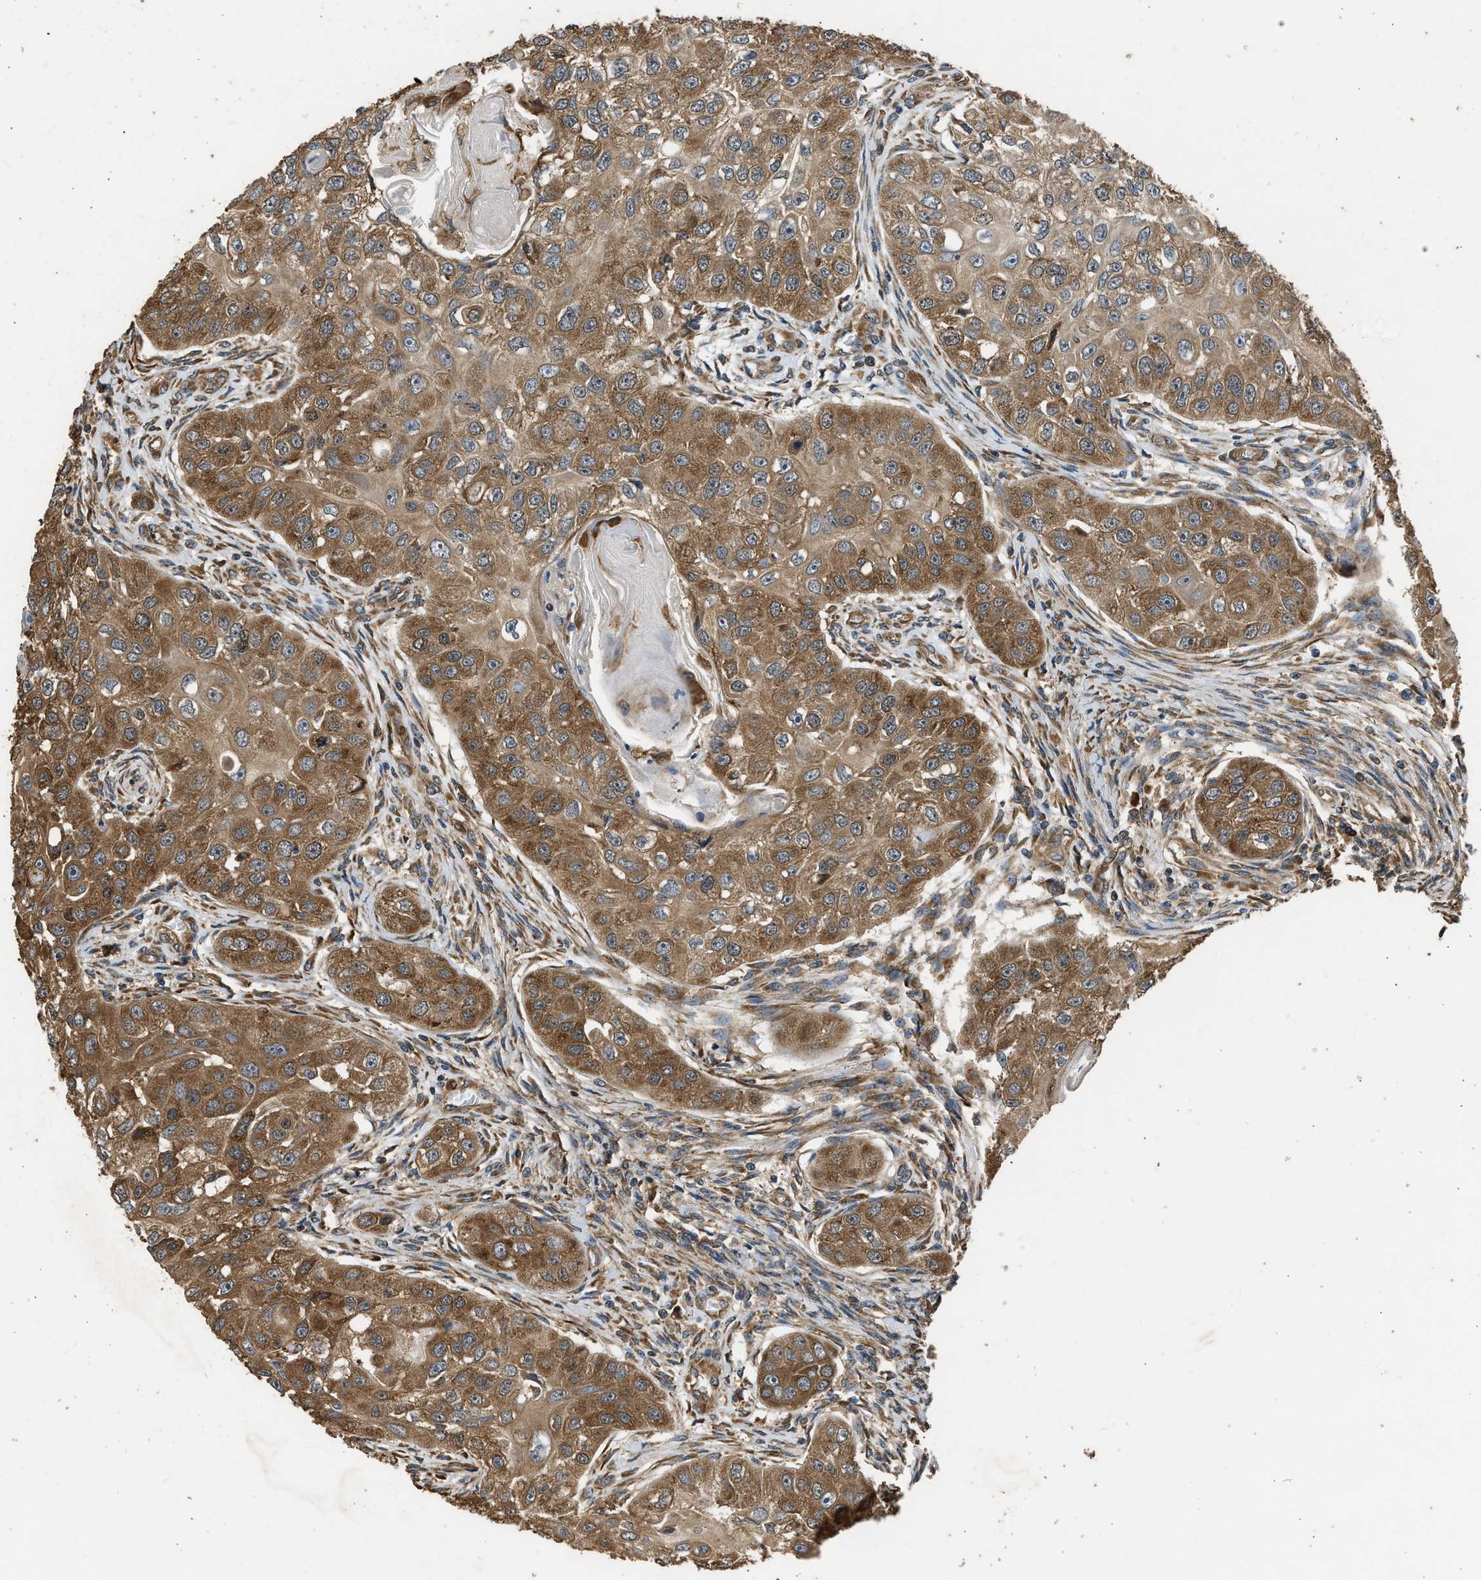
{"staining": {"intensity": "moderate", "quantity": ">75%", "location": "cytoplasmic/membranous"}, "tissue": "head and neck cancer", "cell_type": "Tumor cells", "image_type": "cancer", "snomed": [{"axis": "morphology", "description": "Normal tissue, NOS"}, {"axis": "morphology", "description": "Squamous cell carcinoma, NOS"}, {"axis": "topography", "description": "Skeletal muscle"}, {"axis": "topography", "description": "Head-Neck"}], "caption": "Tumor cells demonstrate moderate cytoplasmic/membranous expression in about >75% of cells in head and neck cancer (squamous cell carcinoma). (DAB IHC, brown staining for protein, blue staining for nuclei).", "gene": "SLC36A4", "patient": {"sex": "male", "age": 51}}